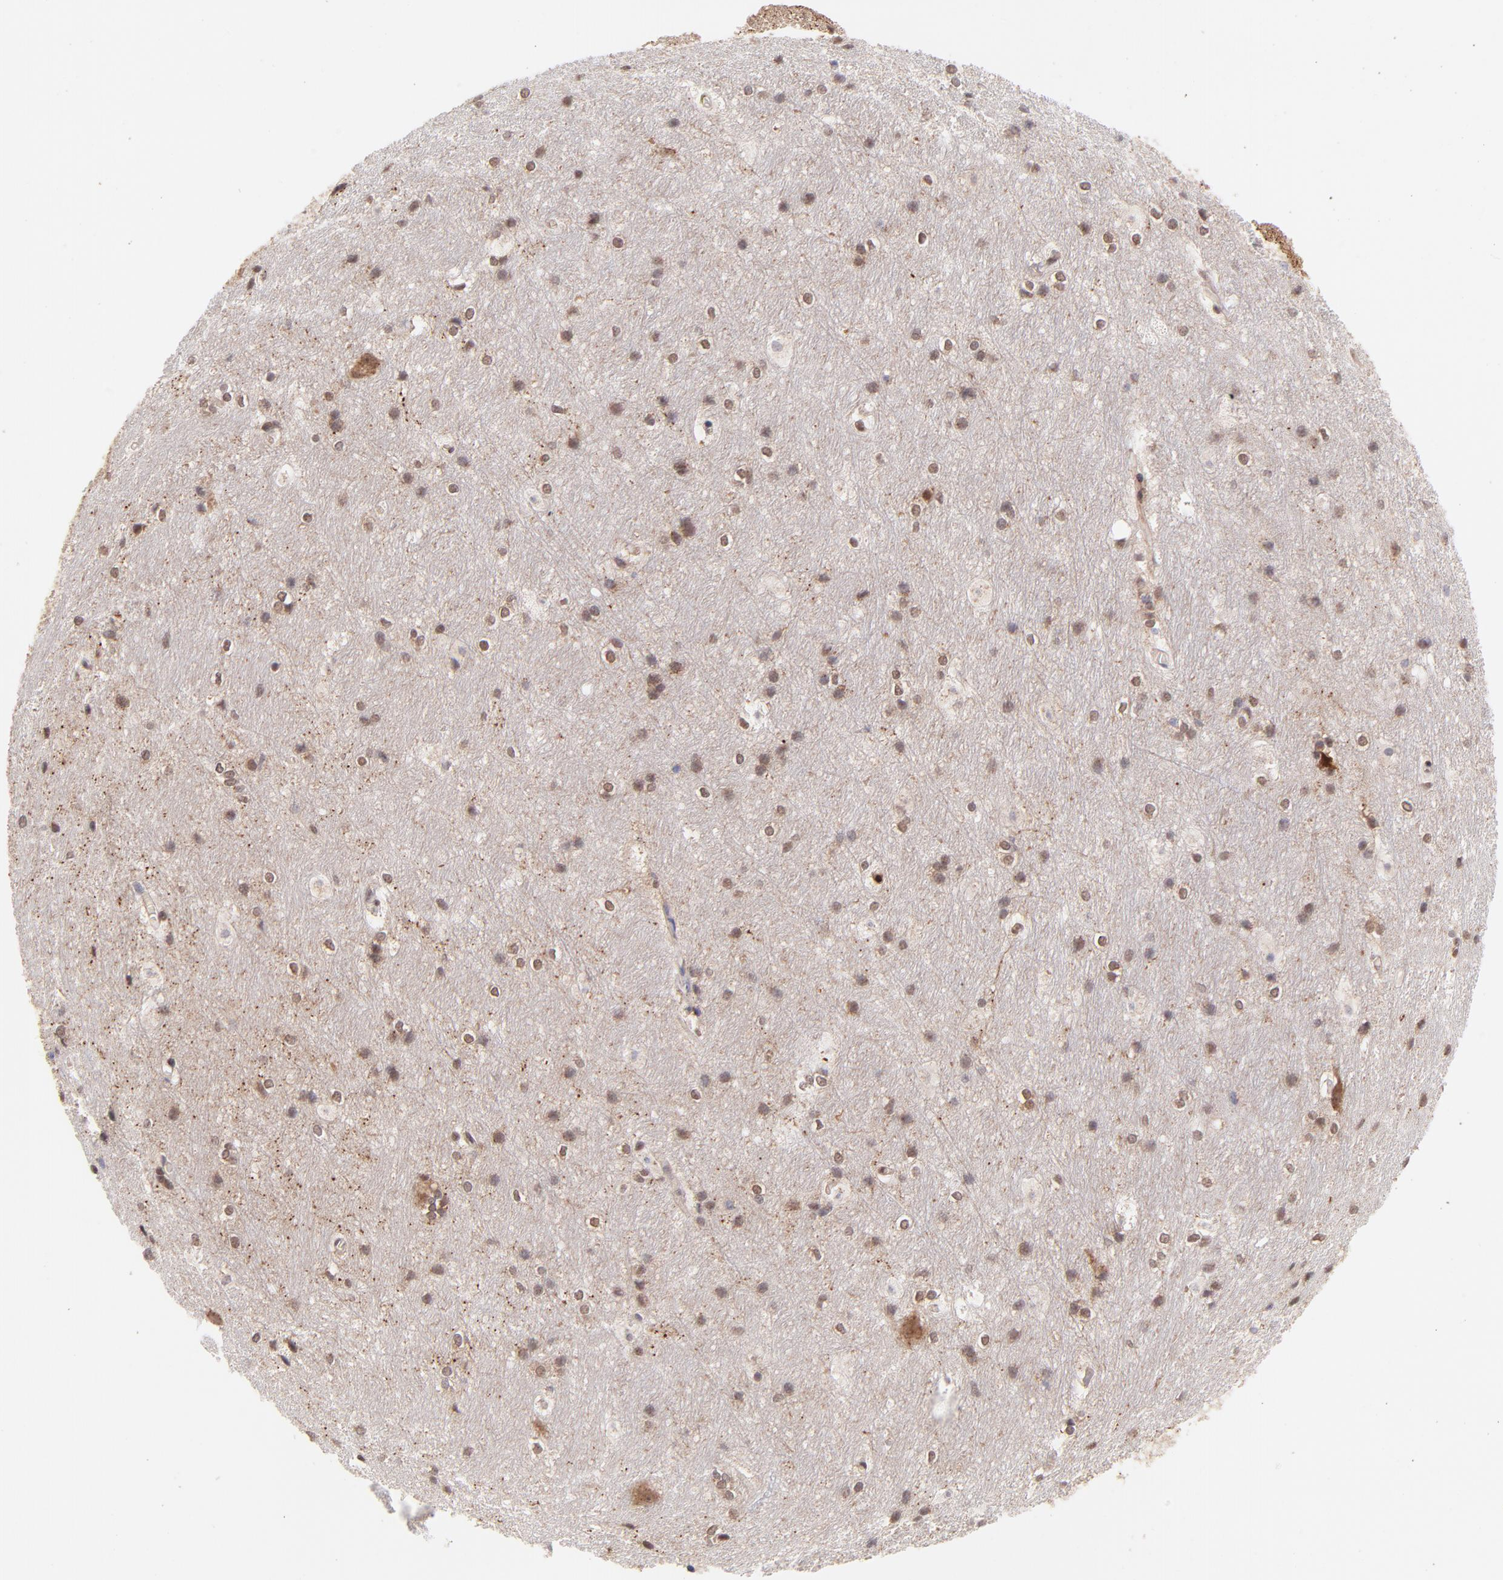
{"staining": {"intensity": "negative", "quantity": "none", "location": "none"}, "tissue": "hippocampus", "cell_type": "Glial cells", "image_type": "normal", "snomed": [{"axis": "morphology", "description": "Normal tissue, NOS"}, {"axis": "topography", "description": "Hippocampus"}], "caption": "This micrograph is of unremarkable hippocampus stained with immunohistochemistry (IHC) to label a protein in brown with the nuclei are counter-stained blue. There is no positivity in glial cells.", "gene": "MED12", "patient": {"sex": "female", "age": 19}}